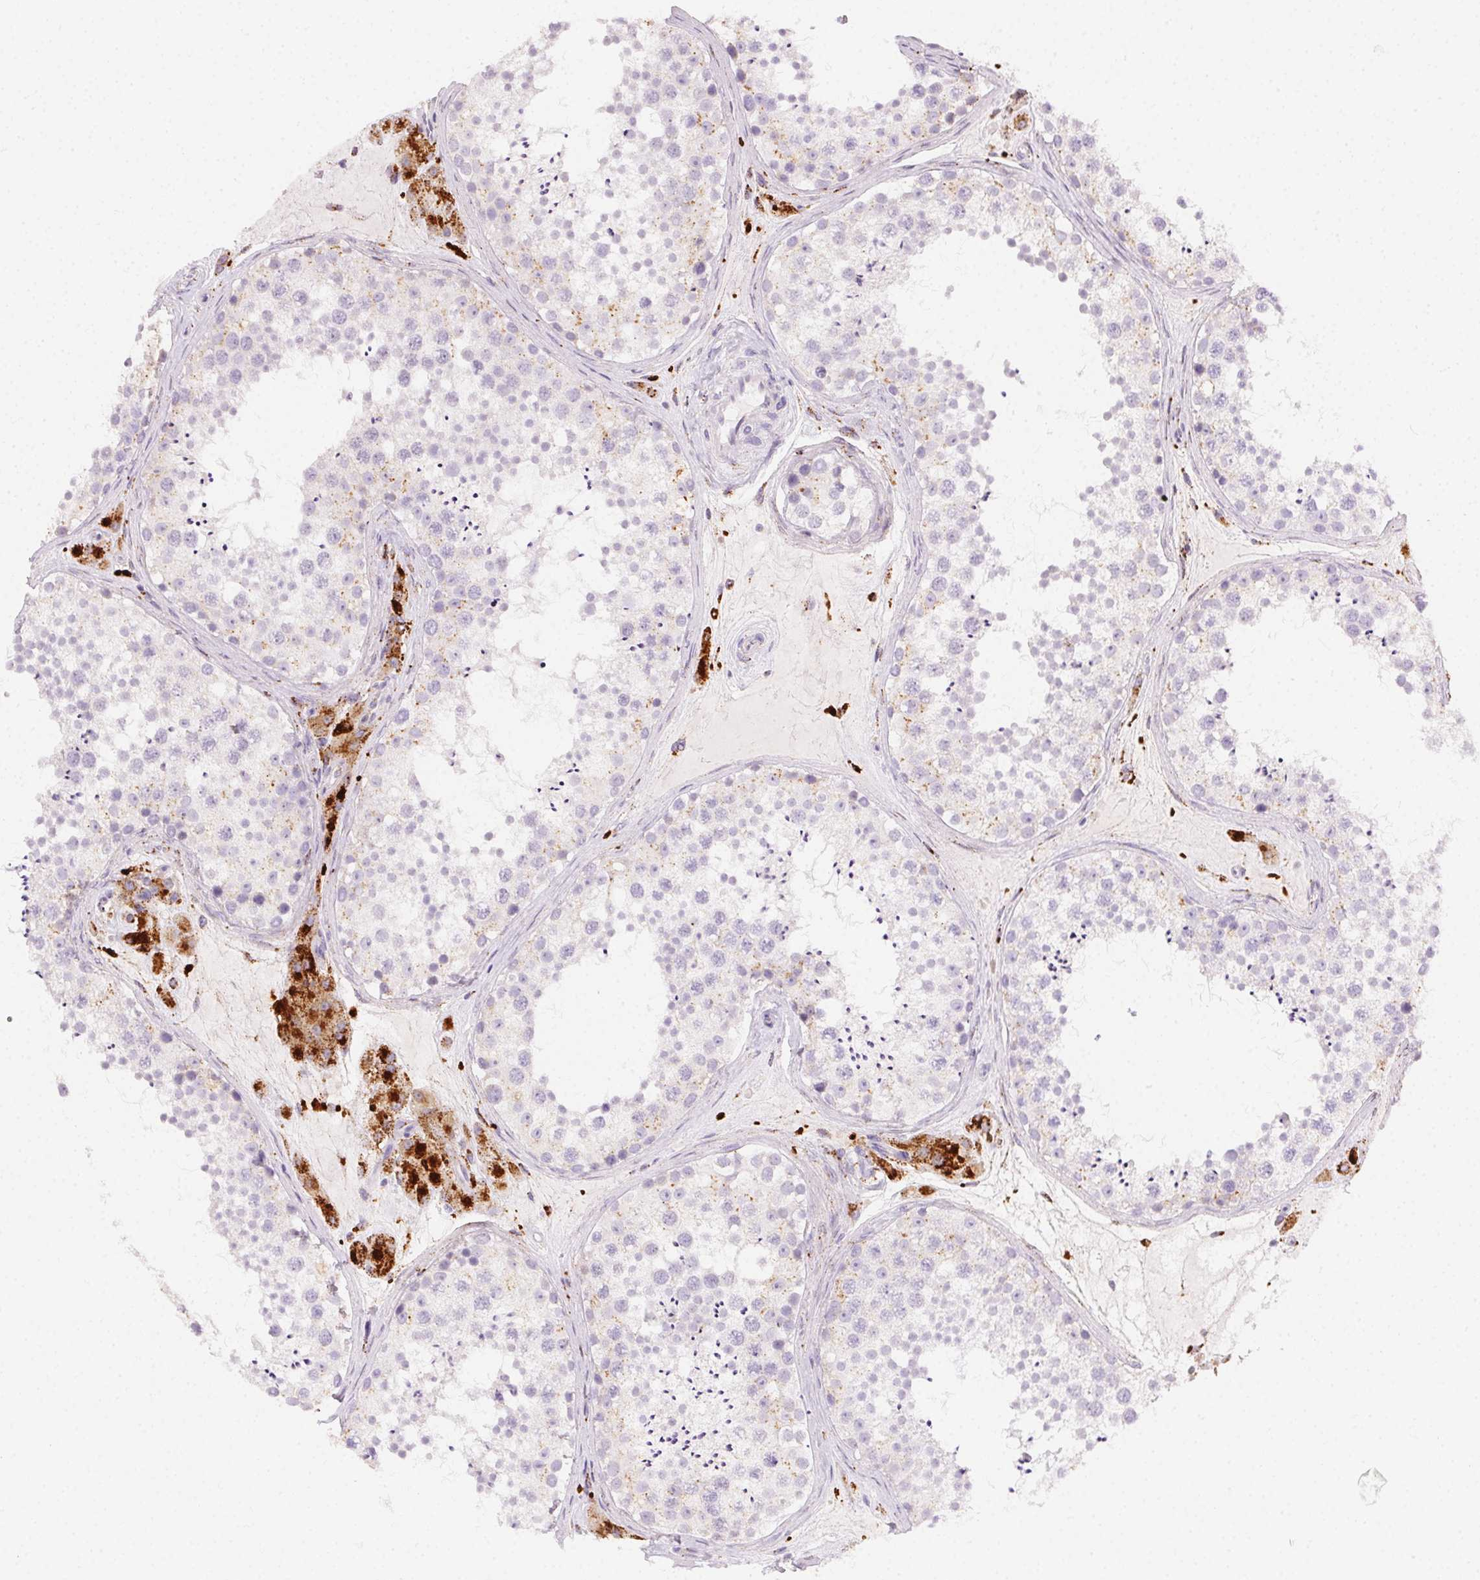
{"staining": {"intensity": "weak", "quantity": "<25%", "location": "cytoplasmic/membranous"}, "tissue": "testis", "cell_type": "Cells in seminiferous ducts", "image_type": "normal", "snomed": [{"axis": "morphology", "description": "Normal tissue, NOS"}, {"axis": "topography", "description": "Testis"}], "caption": "A histopathology image of human testis is negative for staining in cells in seminiferous ducts. (DAB IHC, high magnification).", "gene": "SCPEP1", "patient": {"sex": "male", "age": 41}}